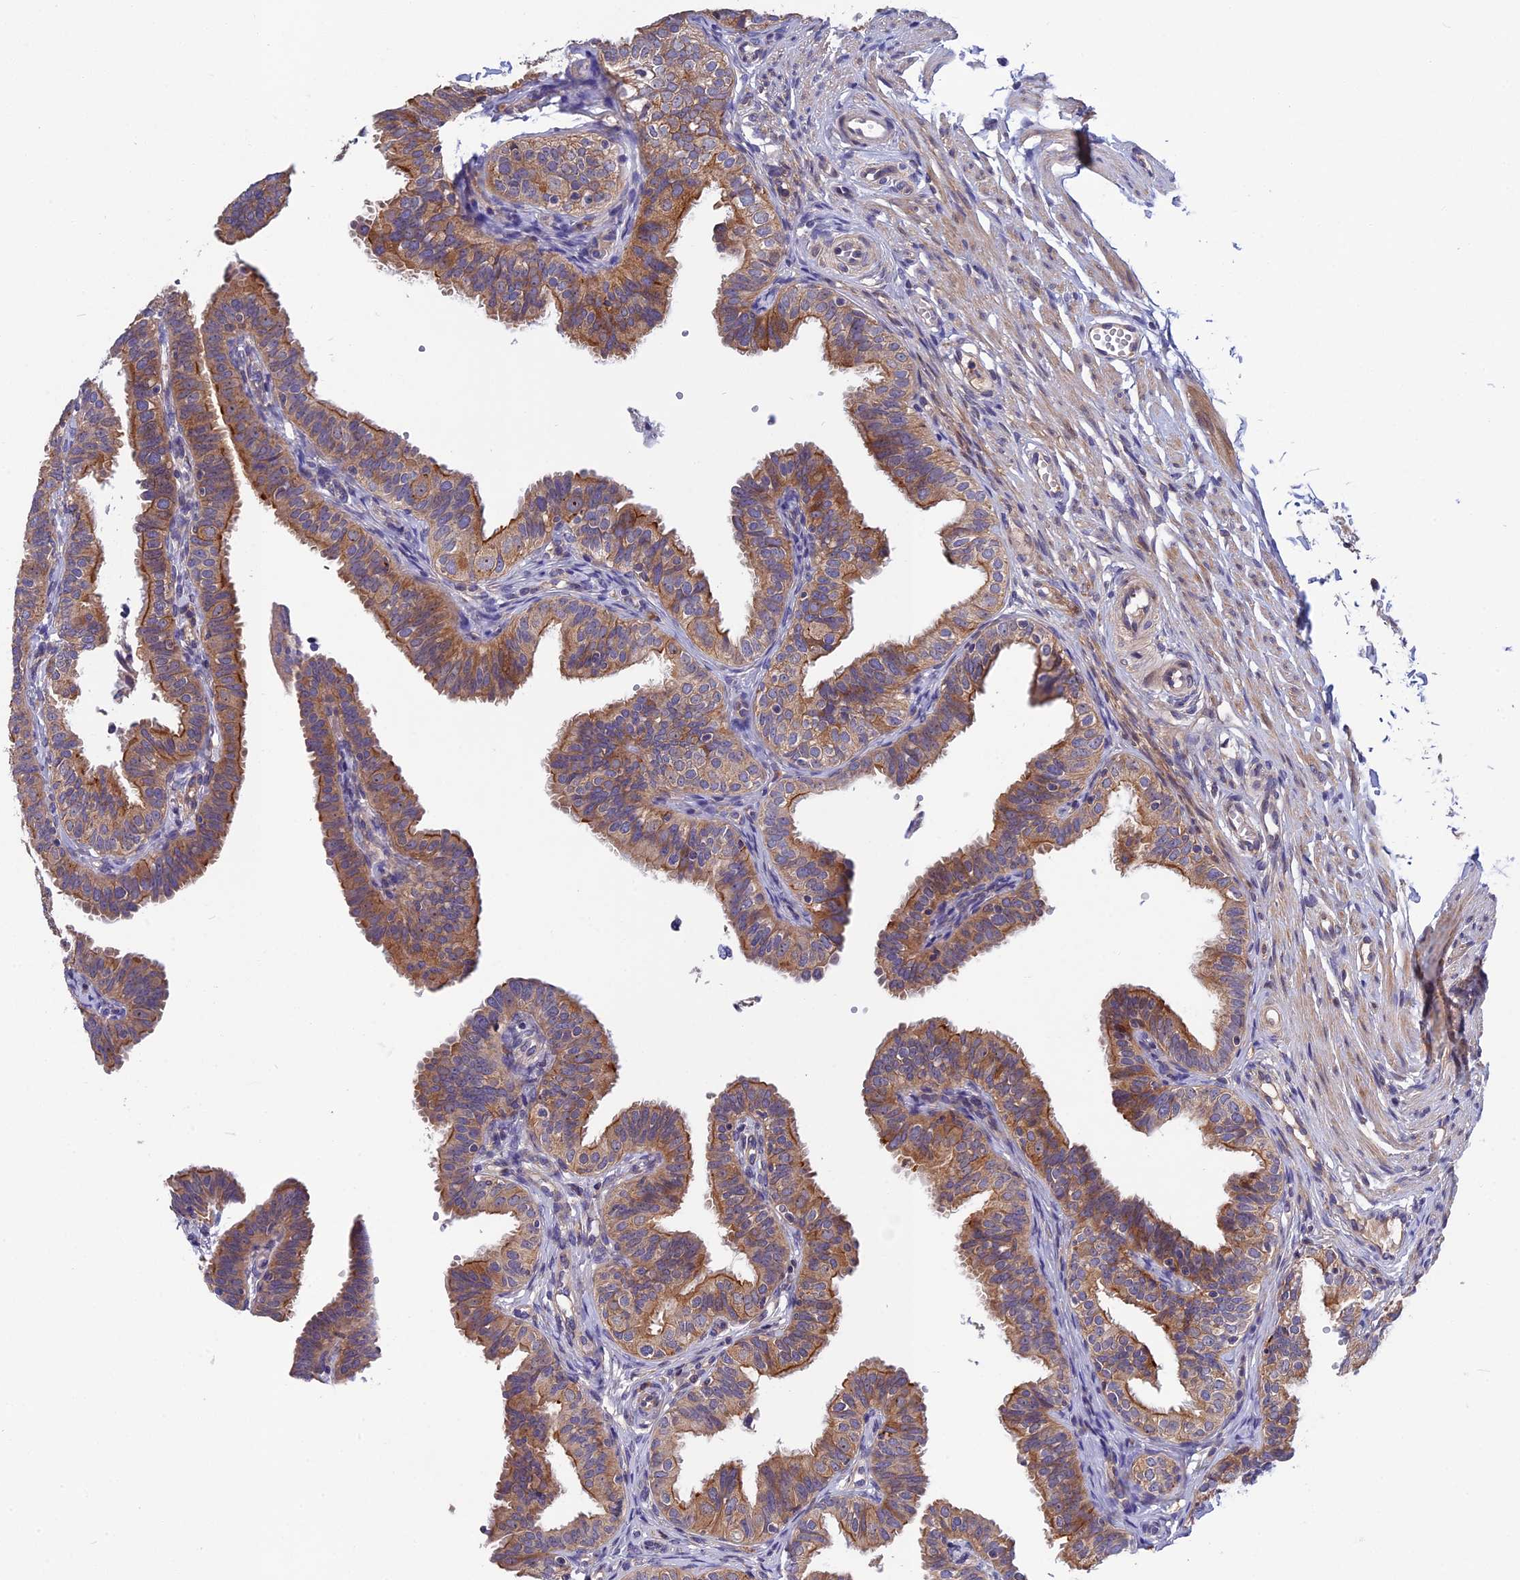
{"staining": {"intensity": "moderate", "quantity": ">75%", "location": "cytoplasmic/membranous"}, "tissue": "fallopian tube", "cell_type": "Glandular cells", "image_type": "normal", "snomed": [{"axis": "morphology", "description": "Normal tissue, NOS"}, {"axis": "topography", "description": "Fallopian tube"}], "caption": "The image demonstrates a brown stain indicating the presence of a protein in the cytoplasmic/membranous of glandular cells in fallopian tube. Immunohistochemistry (ihc) stains the protein of interest in brown and the nuclei are stained blue.", "gene": "CRACD", "patient": {"sex": "female", "age": 35}}